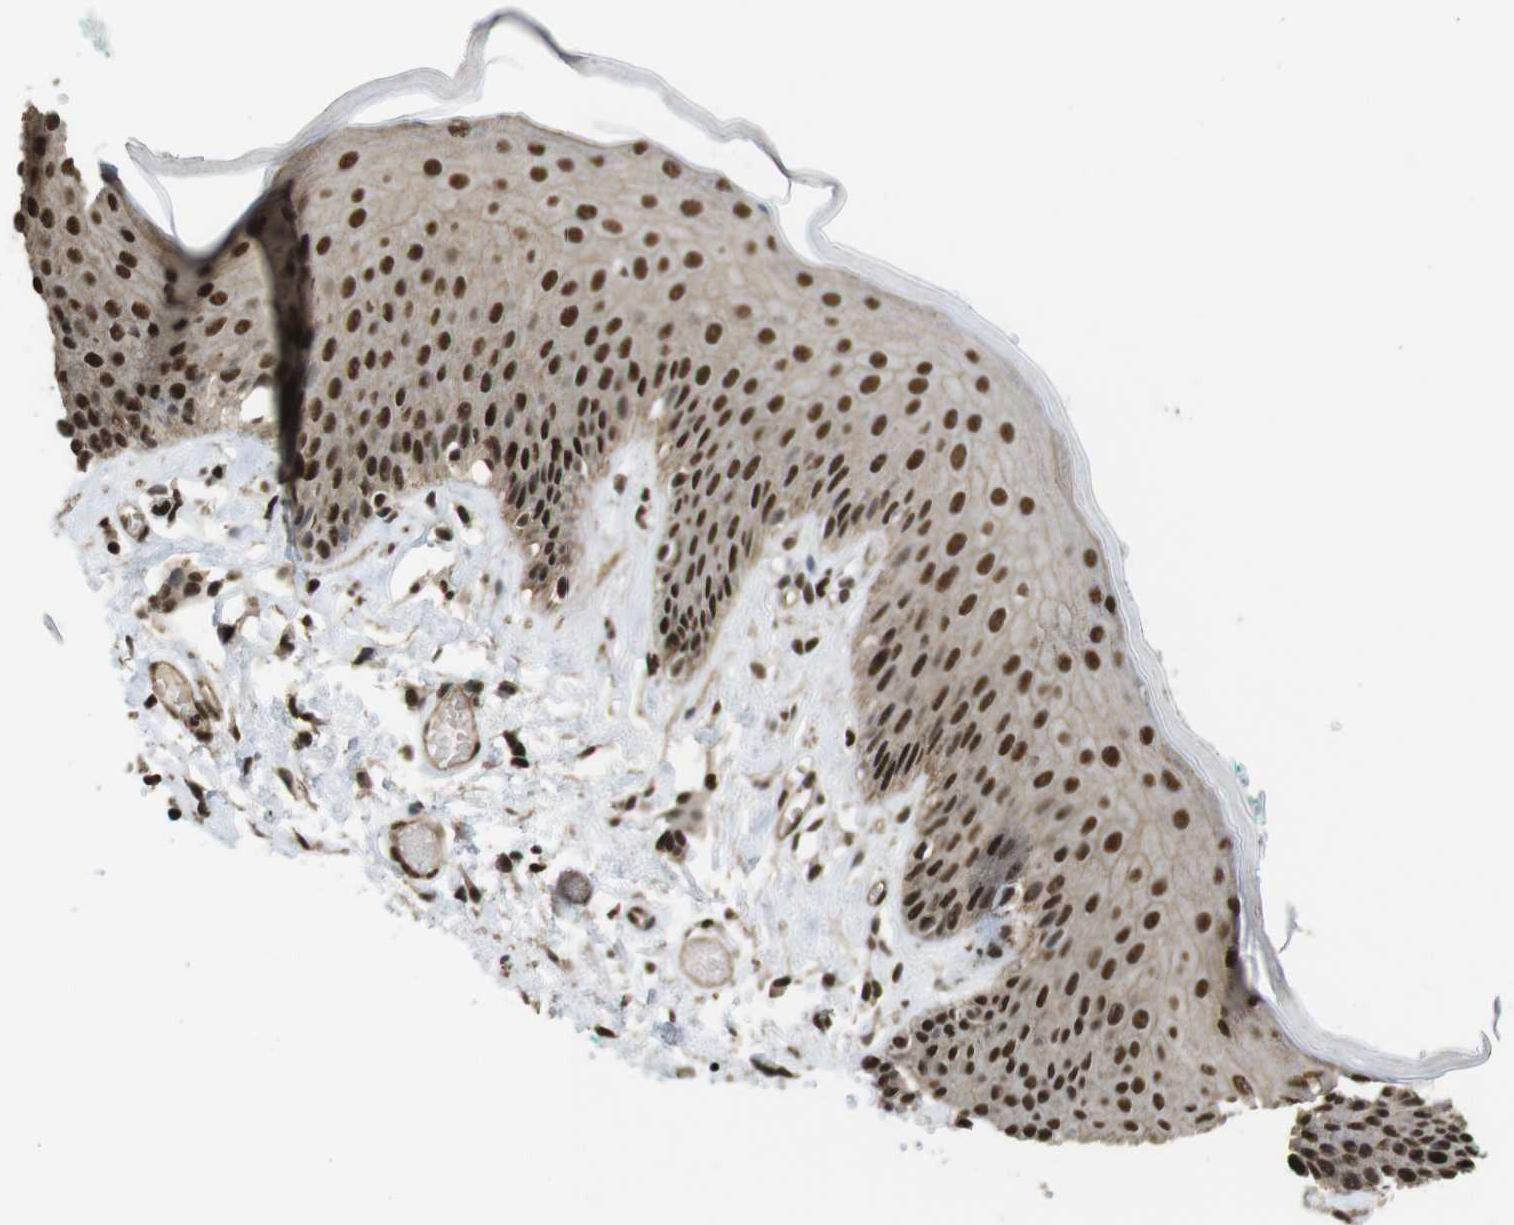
{"staining": {"intensity": "strong", "quantity": ">75%", "location": "cytoplasmic/membranous,nuclear"}, "tissue": "skin", "cell_type": "Epidermal cells", "image_type": "normal", "snomed": [{"axis": "morphology", "description": "Normal tissue, NOS"}, {"axis": "topography", "description": "Vulva"}], "caption": "Immunohistochemistry (IHC) micrograph of unremarkable human skin stained for a protein (brown), which demonstrates high levels of strong cytoplasmic/membranous,nuclear positivity in approximately >75% of epidermal cells.", "gene": "CSNK2B", "patient": {"sex": "female", "age": 73}}